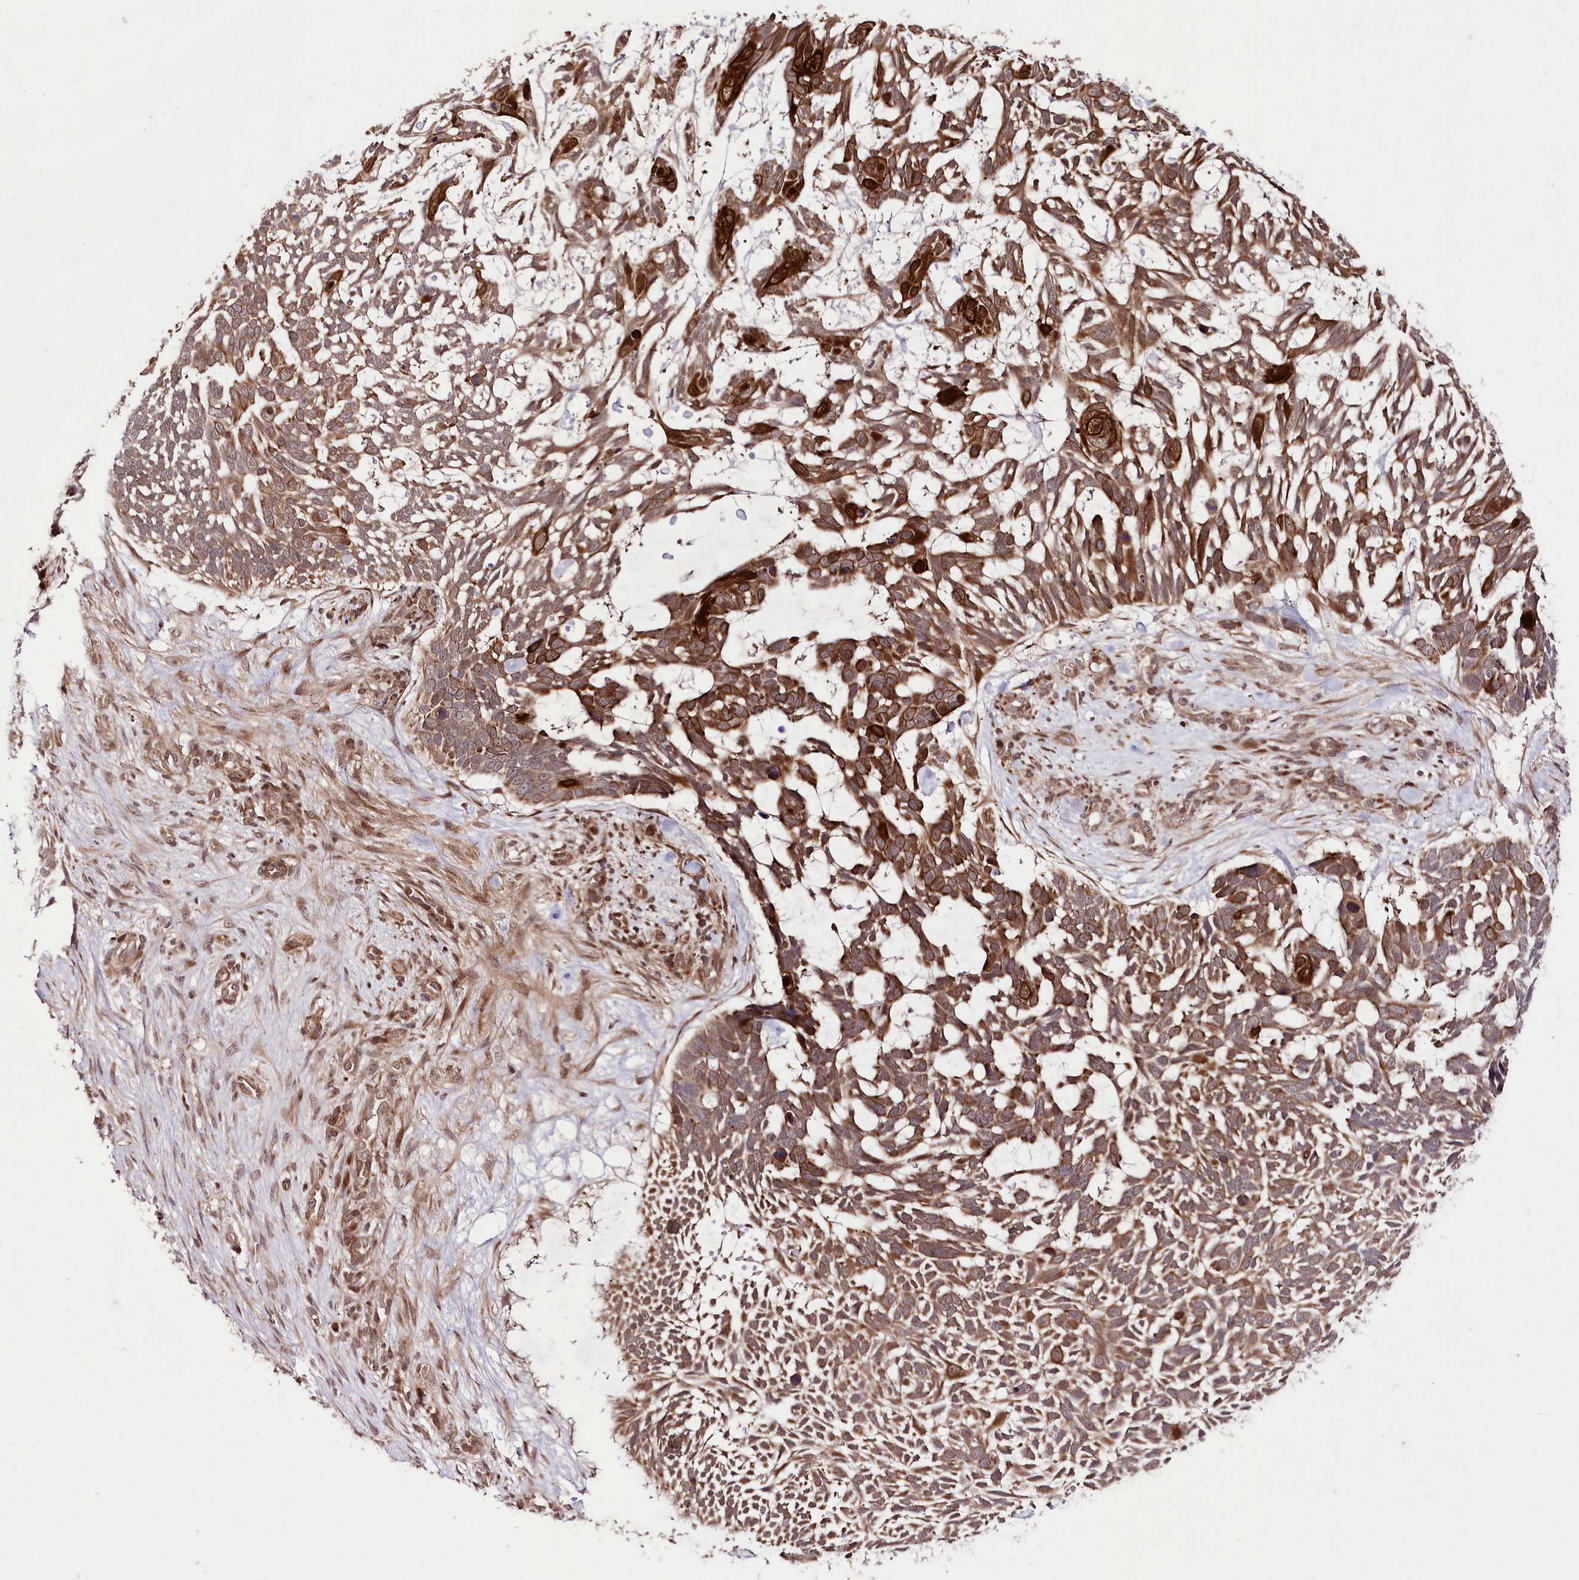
{"staining": {"intensity": "moderate", "quantity": ">75%", "location": "cytoplasmic/membranous"}, "tissue": "skin cancer", "cell_type": "Tumor cells", "image_type": "cancer", "snomed": [{"axis": "morphology", "description": "Basal cell carcinoma"}, {"axis": "topography", "description": "Skin"}], "caption": "Basal cell carcinoma (skin) stained for a protein (brown) demonstrates moderate cytoplasmic/membranous positive staining in about >75% of tumor cells.", "gene": "PHLDB1", "patient": {"sex": "male", "age": 88}}